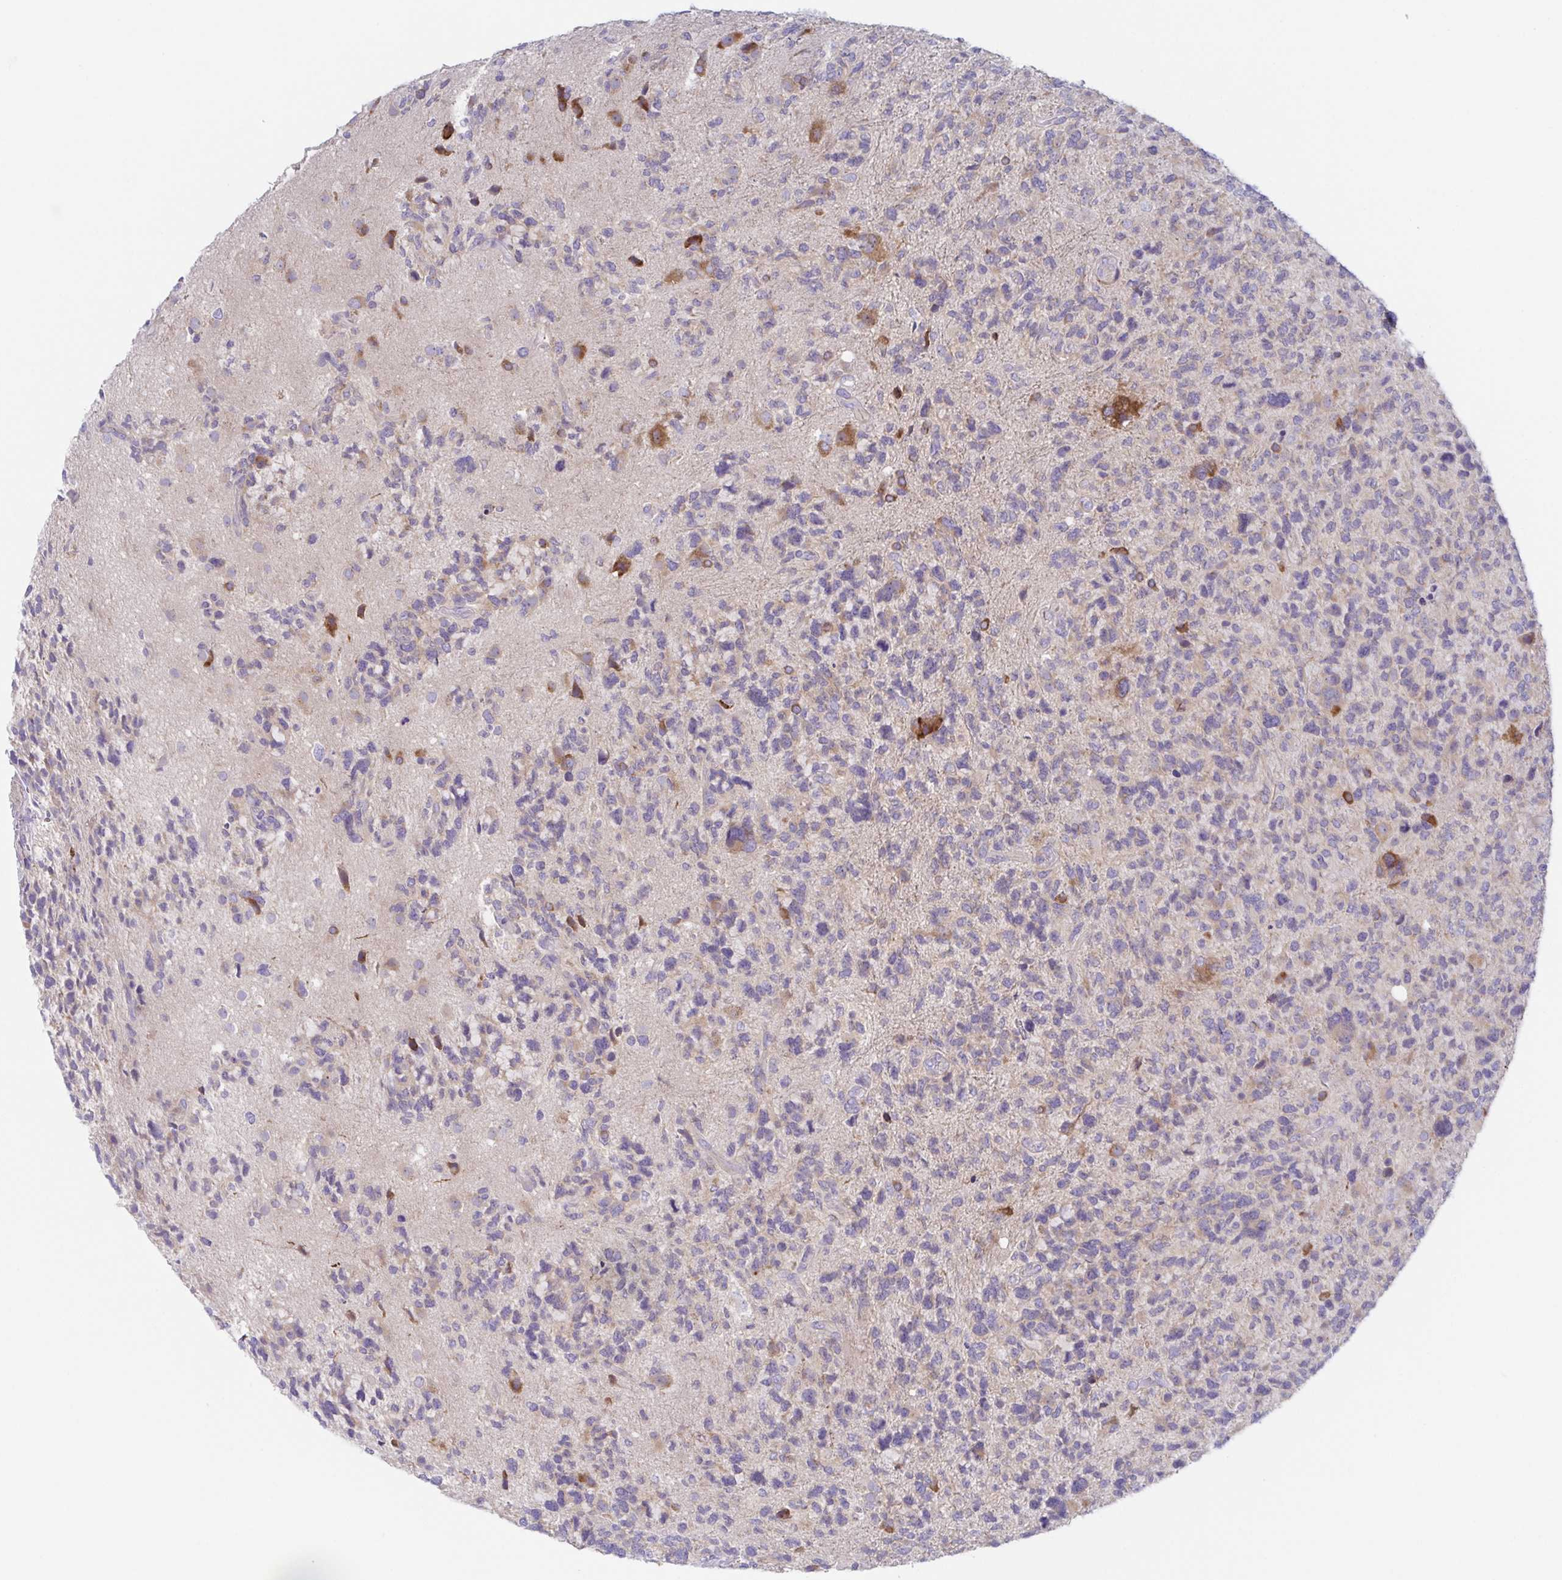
{"staining": {"intensity": "negative", "quantity": "none", "location": "none"}, "tissue": "glioma", "cell_type": "Tumor cells", "image_type": "cancer", "snomed": [{"axis": "morphology", "description": "Glioma, malignant, High grade"}, {"axis": "topography", "description": "Brain"}], "caption": "High magnification brightfield microscopy of glioma stained with DAB (brown) and counterstained with hematoxylin (blue): tumor cells show no significant expression.", "gene": "HTR2A", "patient": {"sex": "female", "age": 71}}